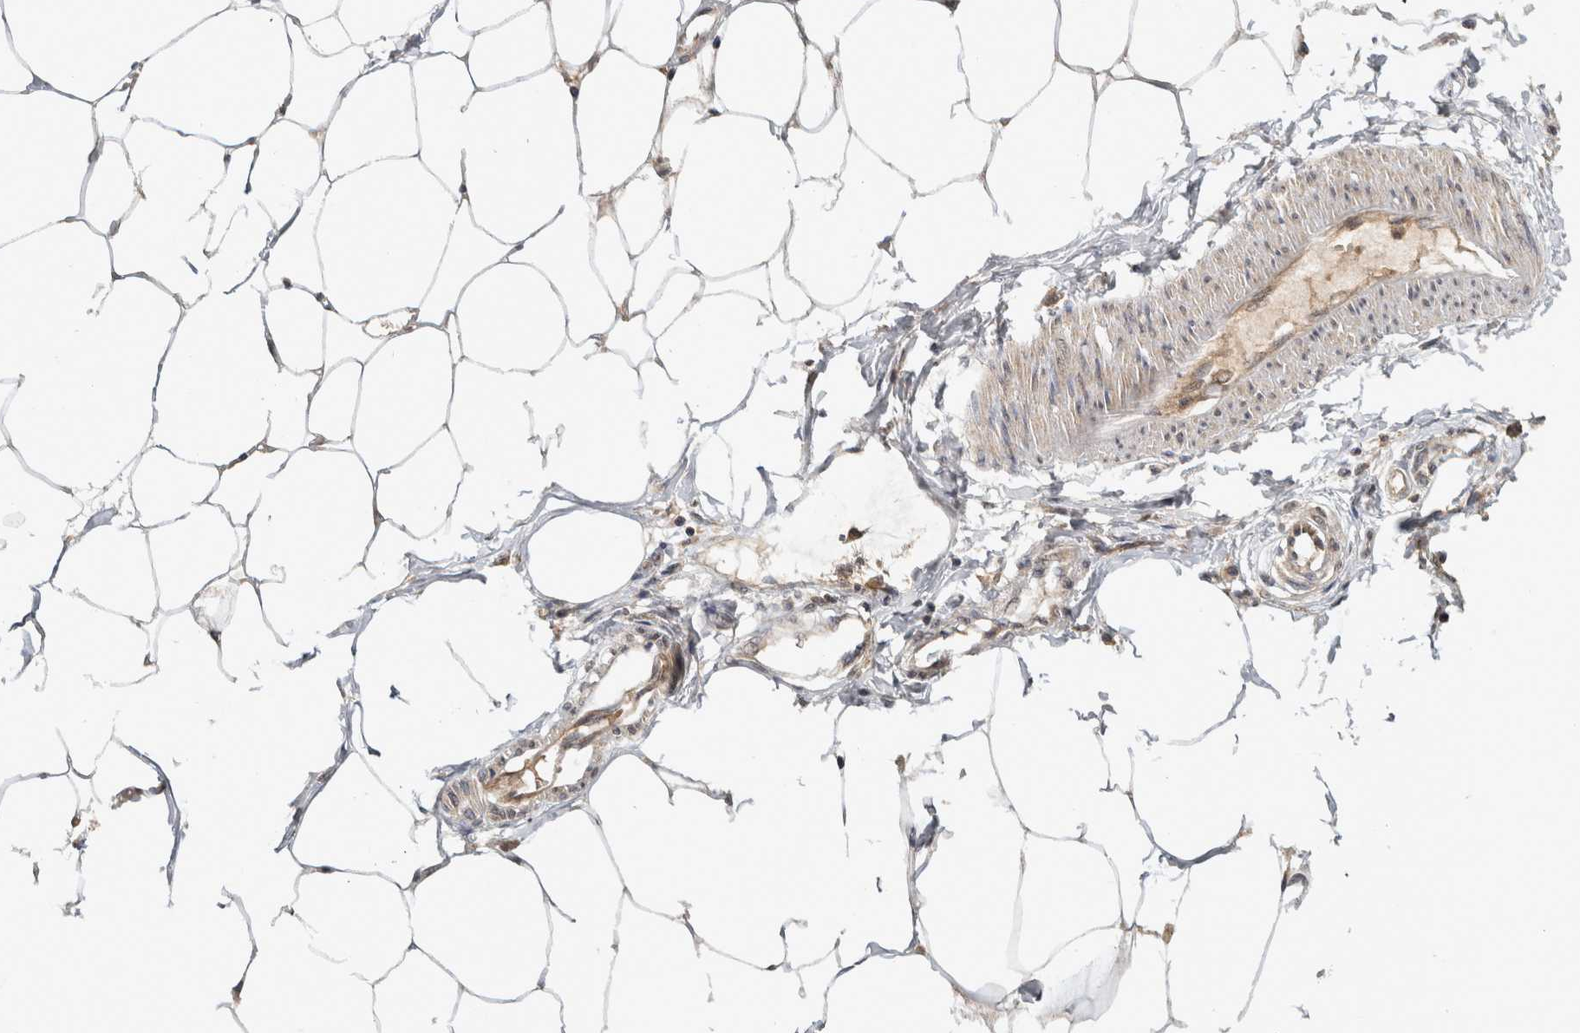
{"staining": {"intensity": "negative", "quantity": "none", "location": "none"}, "tissue": "adipose tissue", "cell_type": "Adipocytes", "image_type": "normal", "snomed": [{"axis": "morphology", "description": "Normal tissue, NOS"}, {"axis": "morphology", "description": "Adenocarcinoma, NOS"}, {"axis": "topography", "description": "Colon"}, {"axis": "topography", "description": "Peripheral nerve tissue"}], "caption": "Adipocytes are negative for brown protein staining in normal adipose tissue. (DAB (3,3'-diaminobenzidine) immunohistochemistry (IHC), high magnification).", "gene": "HMOX2", "patient": {"sex": "male", "age": 14}}